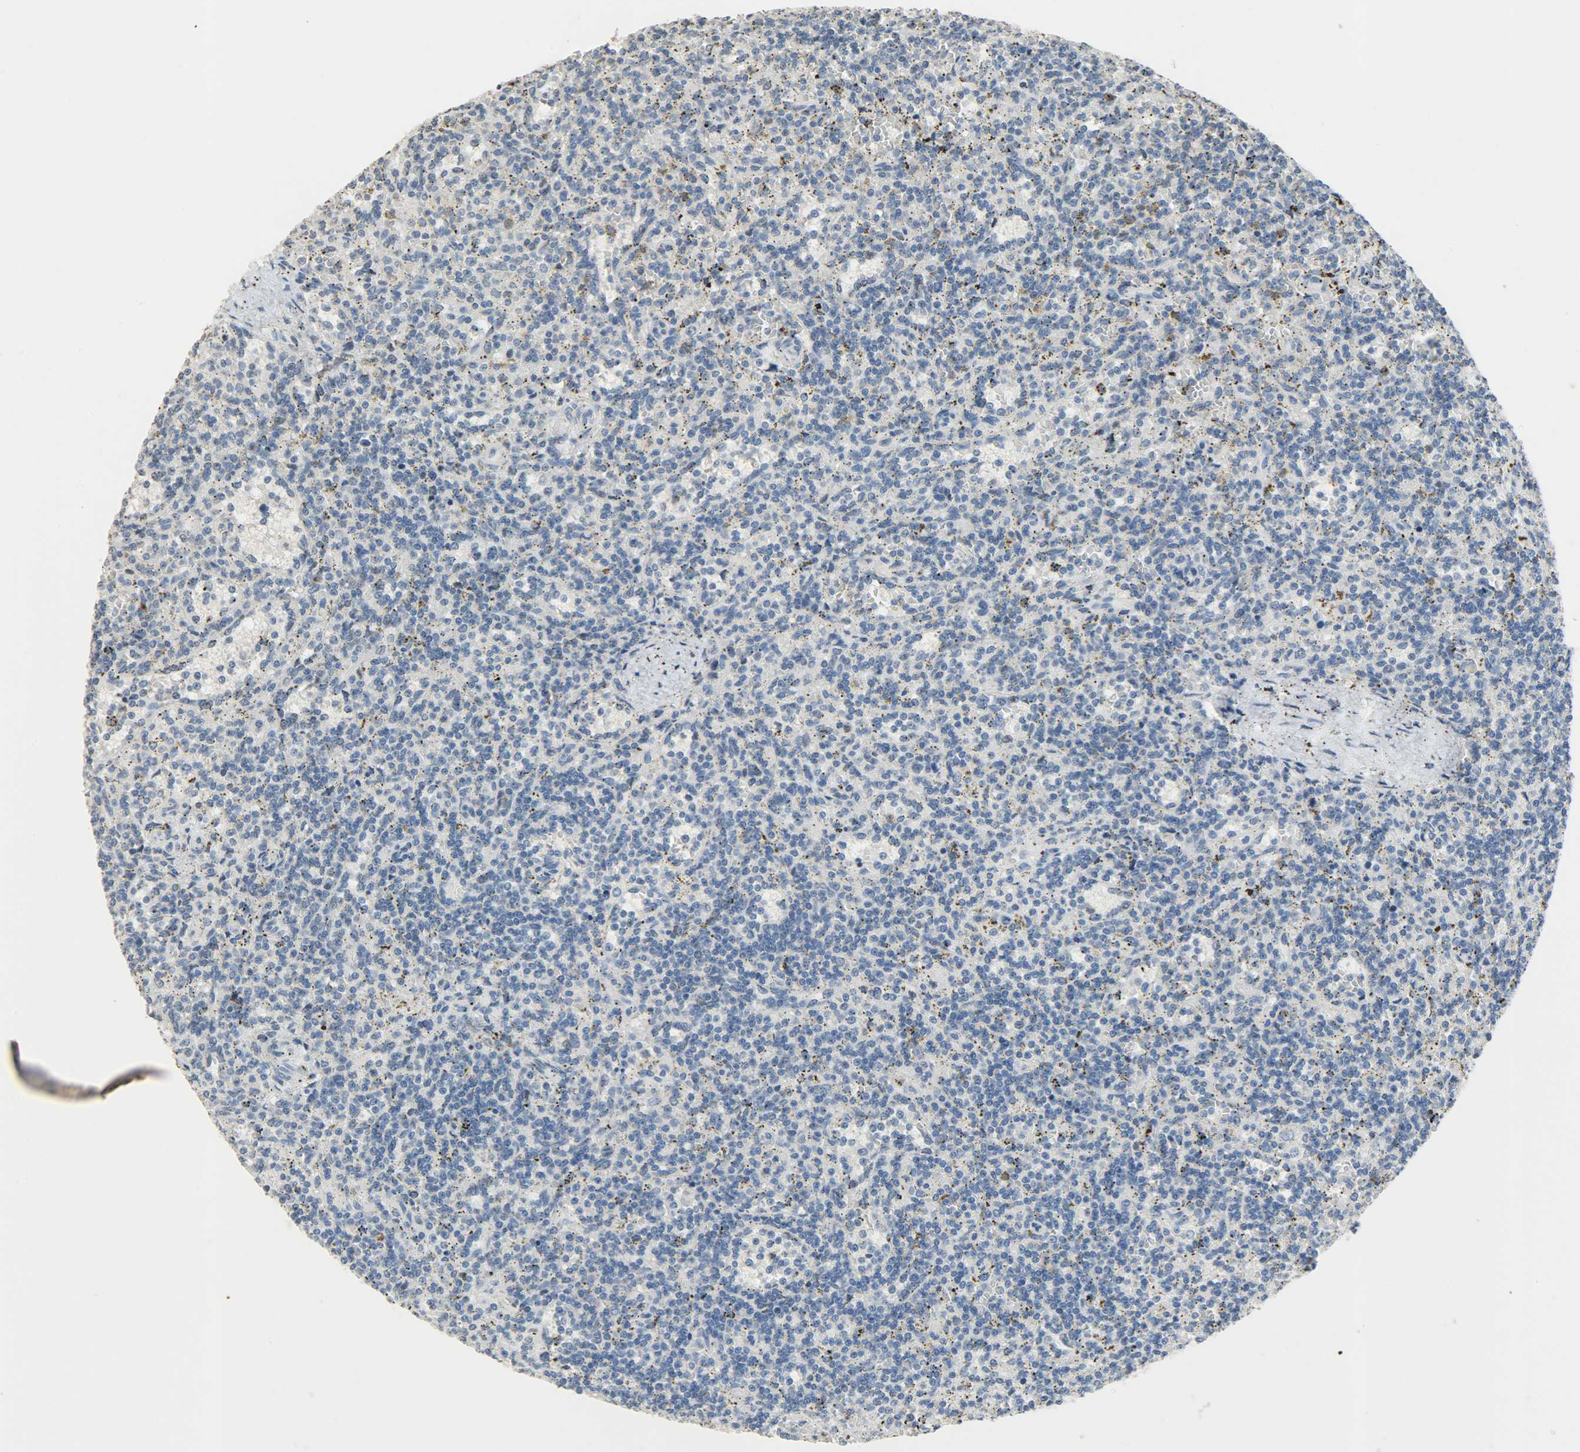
{"staining": {"intensity": "negative", "quantity": "none", "location": "none"}, "tissue": "lymphoma", "cell_type": "Tumor cells", "image_type": "cancer", "snomed": [{"axis": "morphology", "description": "Malignant lymphoma, non-Hodgkin's type, Low grade"}, {"axis": "topography", "description": "Spleen"}], "caption": "Malignant lymphoma, non-Hodgkin's type (low-grade) was stained to show a protein in brown. There is no significant staining in tumor cells.", "gene": "DNAJB6", "patient": {"sex": "male", "age": 73}}